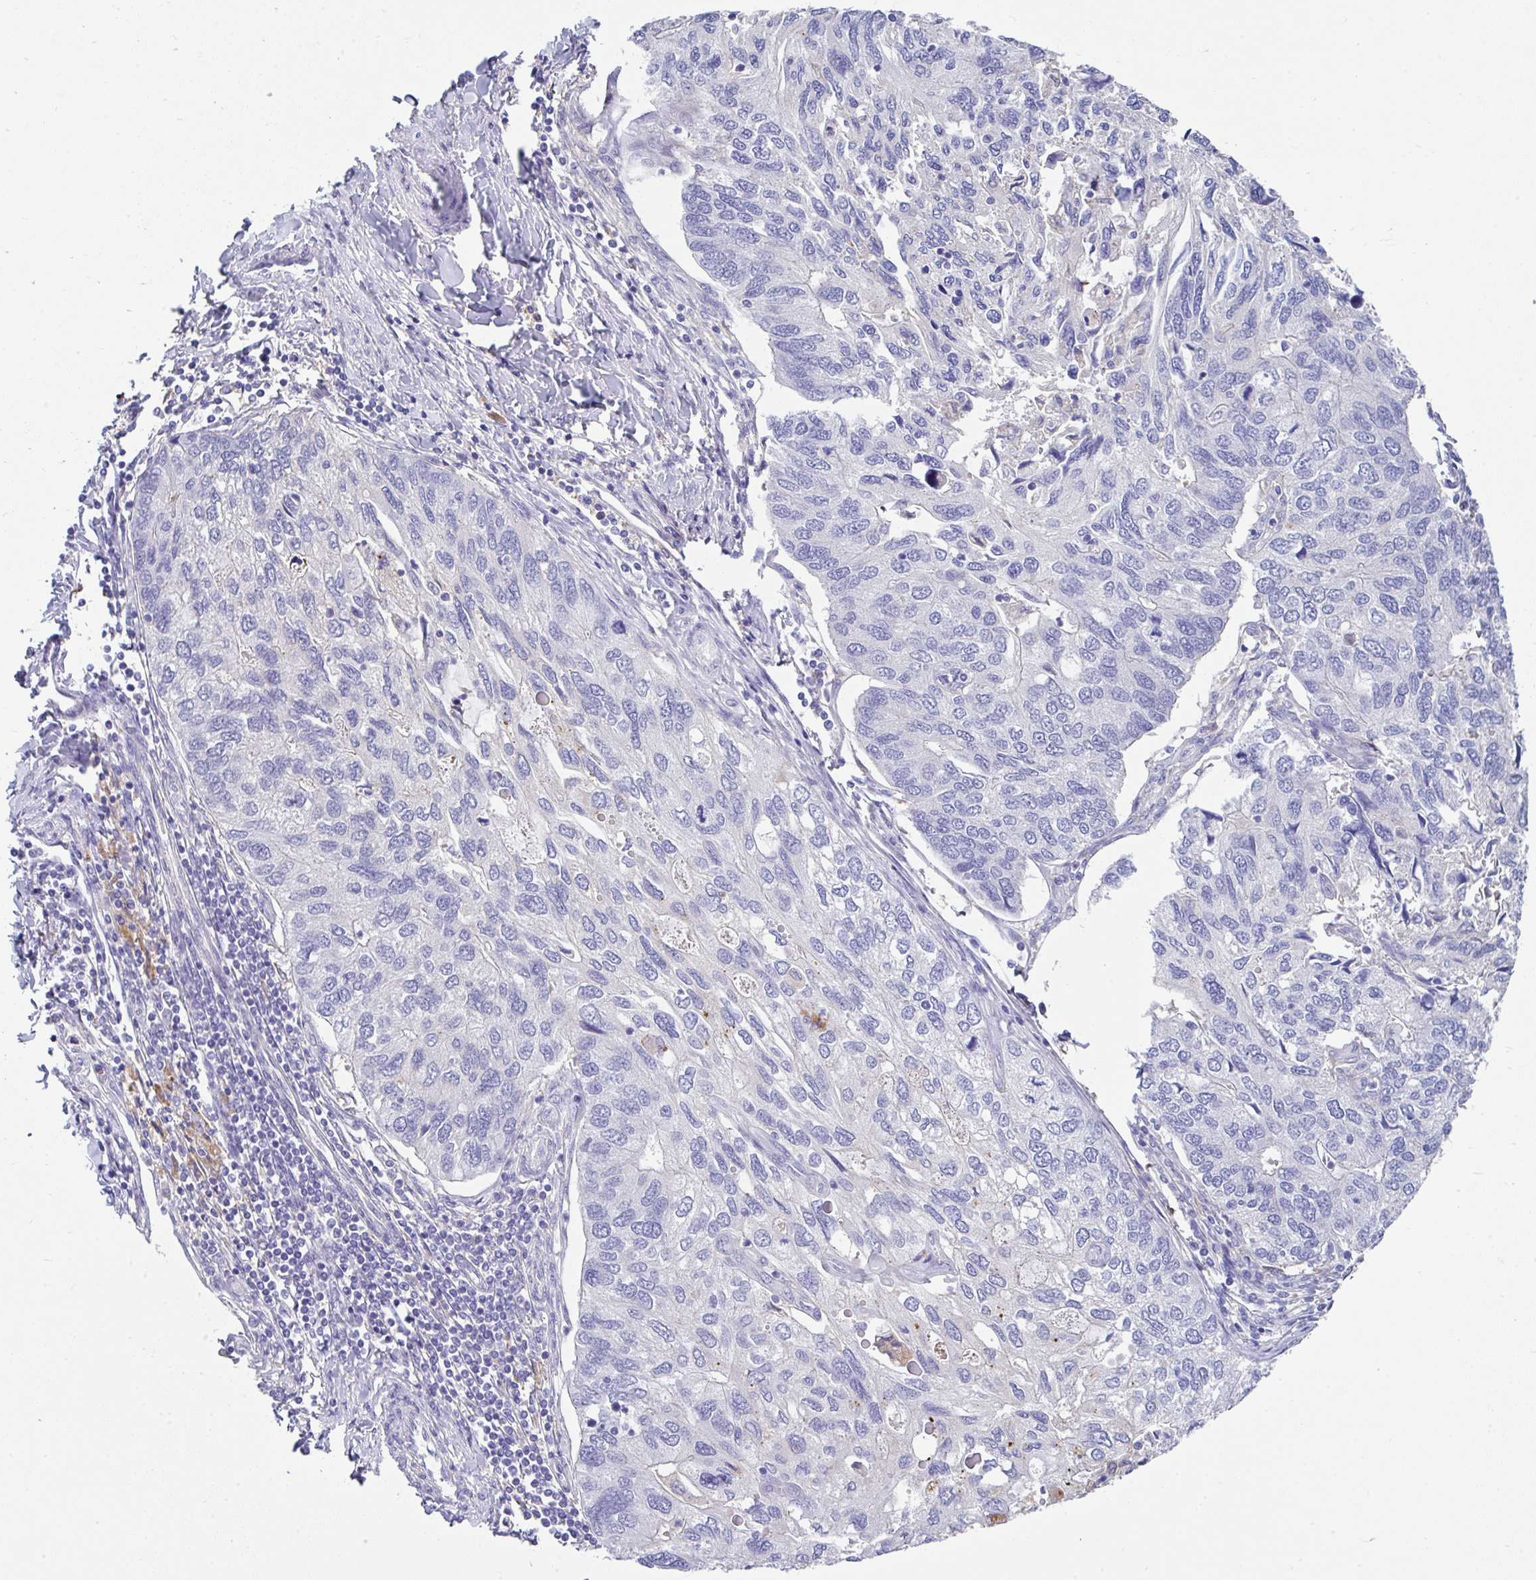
{"staining": {"intensity": "negative", "quantity": "none", "location": "none"}, "tissue": "endometrial cancer", "cell_type": "Tumor cells", "image_type": "cancer", "snomed": [{"axis": "morphology", "description": "Carcinoma, NOS"}, {"axis": "topography", "description": "Uterus"}], "caption": "A high-resolution image shows immunohistochemistry staining of endometrial carcinoma, which shows no significant positivity in tumor cells.", "gene": "ZNF33A", "patient": {"sex": "female", "age": 76}}